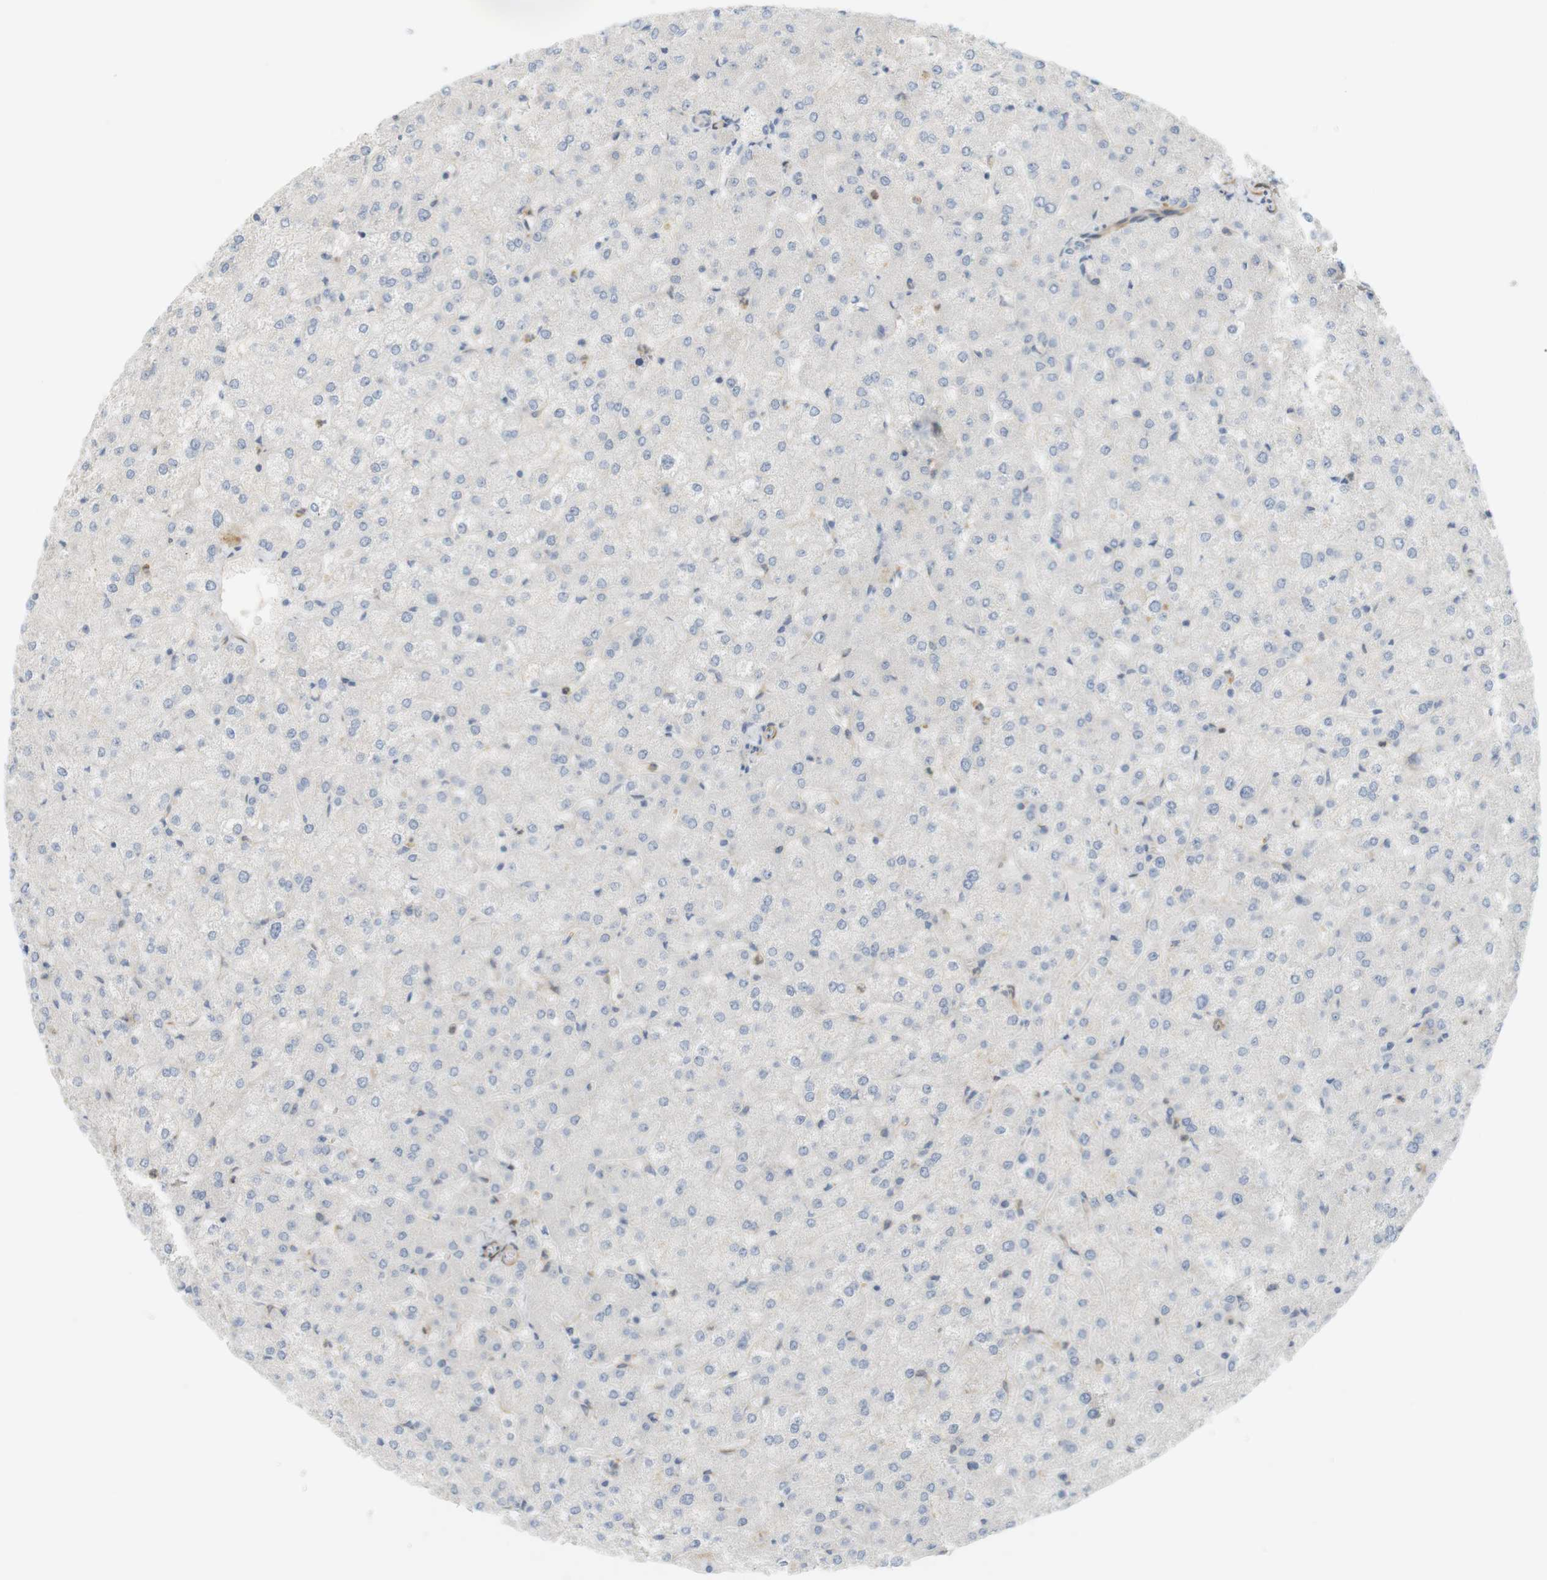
{"staining": {"intensity": "moderate", "quantity": ">75%", "location": "cytoplasmic/membranous"}, "tissue": "liver", "cell_type": "Cholangiocytes", "image_type": "normal", "snomed": [{"axis": "morphology", "description": "Normal tissue, NOS"}, {"axis": "topography", "description": "Liver"}], "caption": "Liver stained with IHC exhibits moderate cytoplasmic/membranous expression in approximately >75% of cholangiocytes. (DAB (3,3'-diaminobenzidine) IHC, brown staining for protein, blue staining for nuclei).", "gene": "PDE3A", "patient": {"sex": "female", "age": 32}}